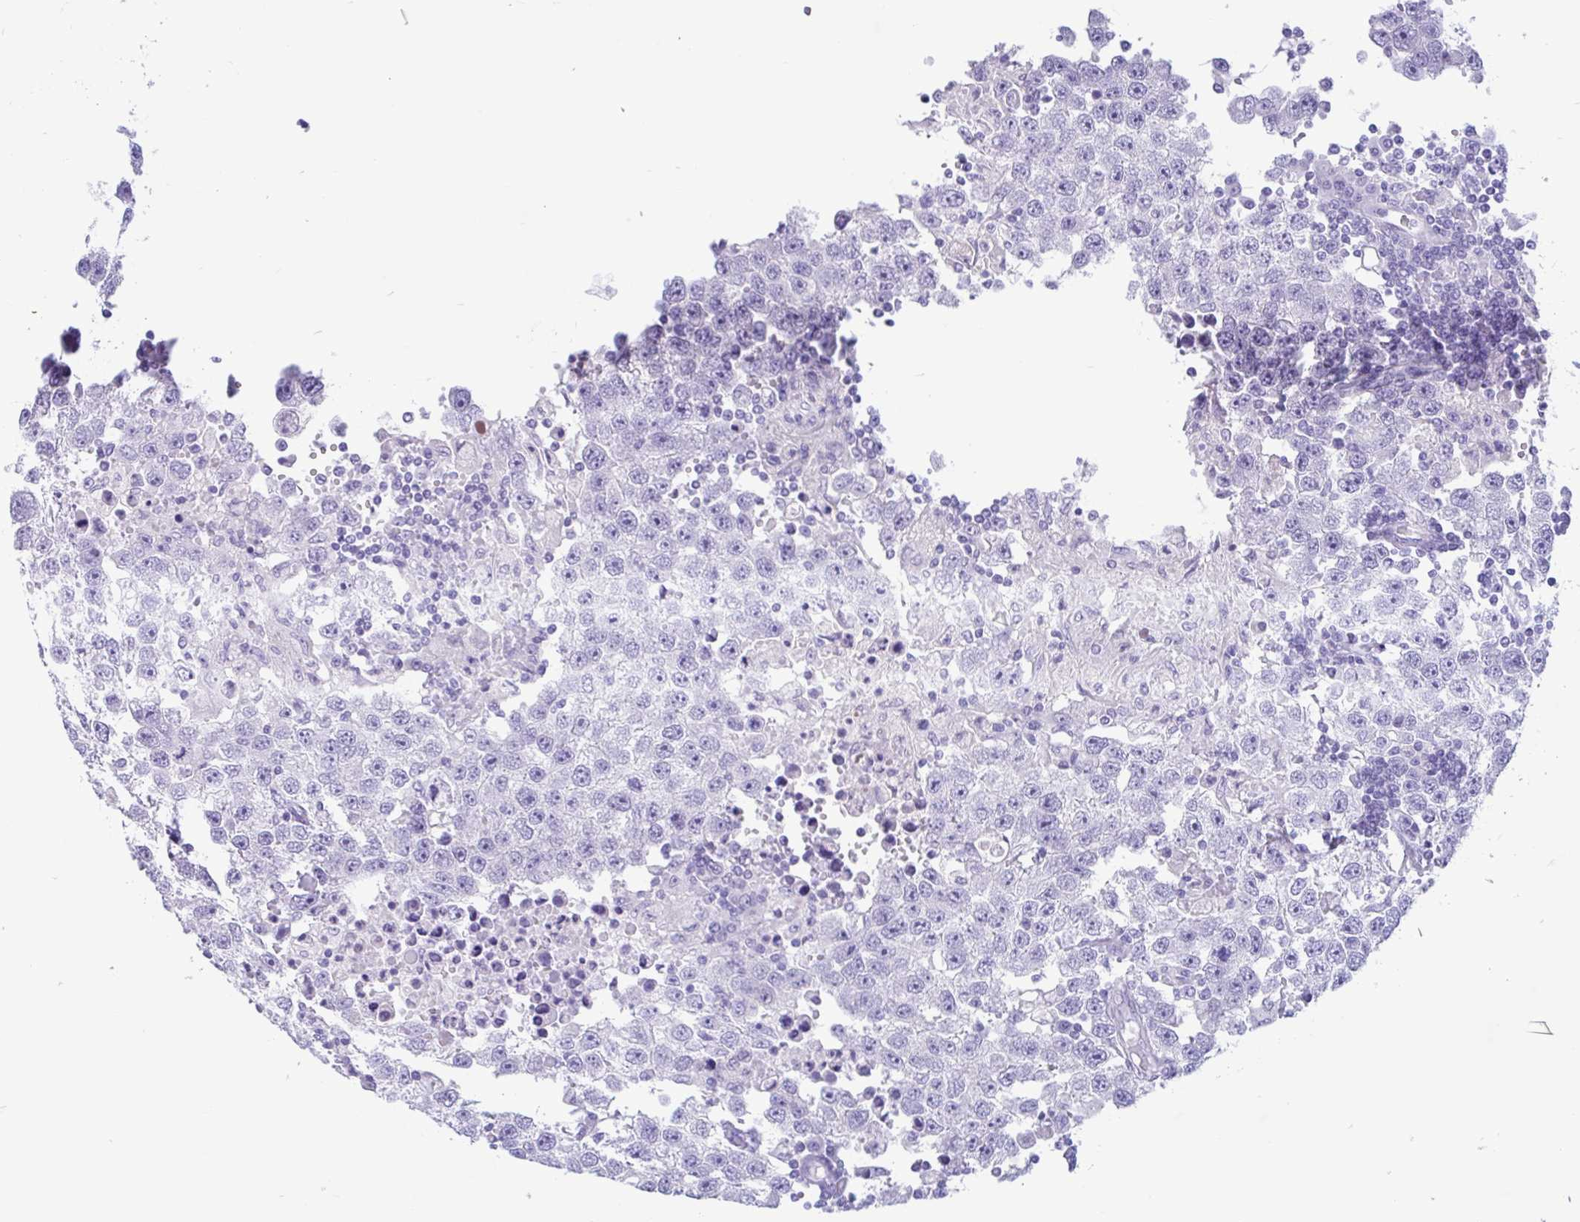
{"staining": {"intensity": "negative", "quantity": "none", "location": "none"}, "tissue": "testis cancer", "cell_type": "Tumor cells", "image_type": "cancer", "snomed": [{"axis": "morphology", "description": "Carcinoma, Embryonal, NOS"}, {"axis": "topography", "description": "Testis"}], "caption": "Protein analysis of embryonal carcinoma (testis) shows no significant positivity in tumor cells. The staining was performed using DAB (3,3'-diaminobenzidine) to visualize the protein expression in brown, while the nuclei were stained in blue with hematoxylin (Magnification: 20x).", "gene": "OR4N4", "patient": {"sex": "male", "age": 83}}